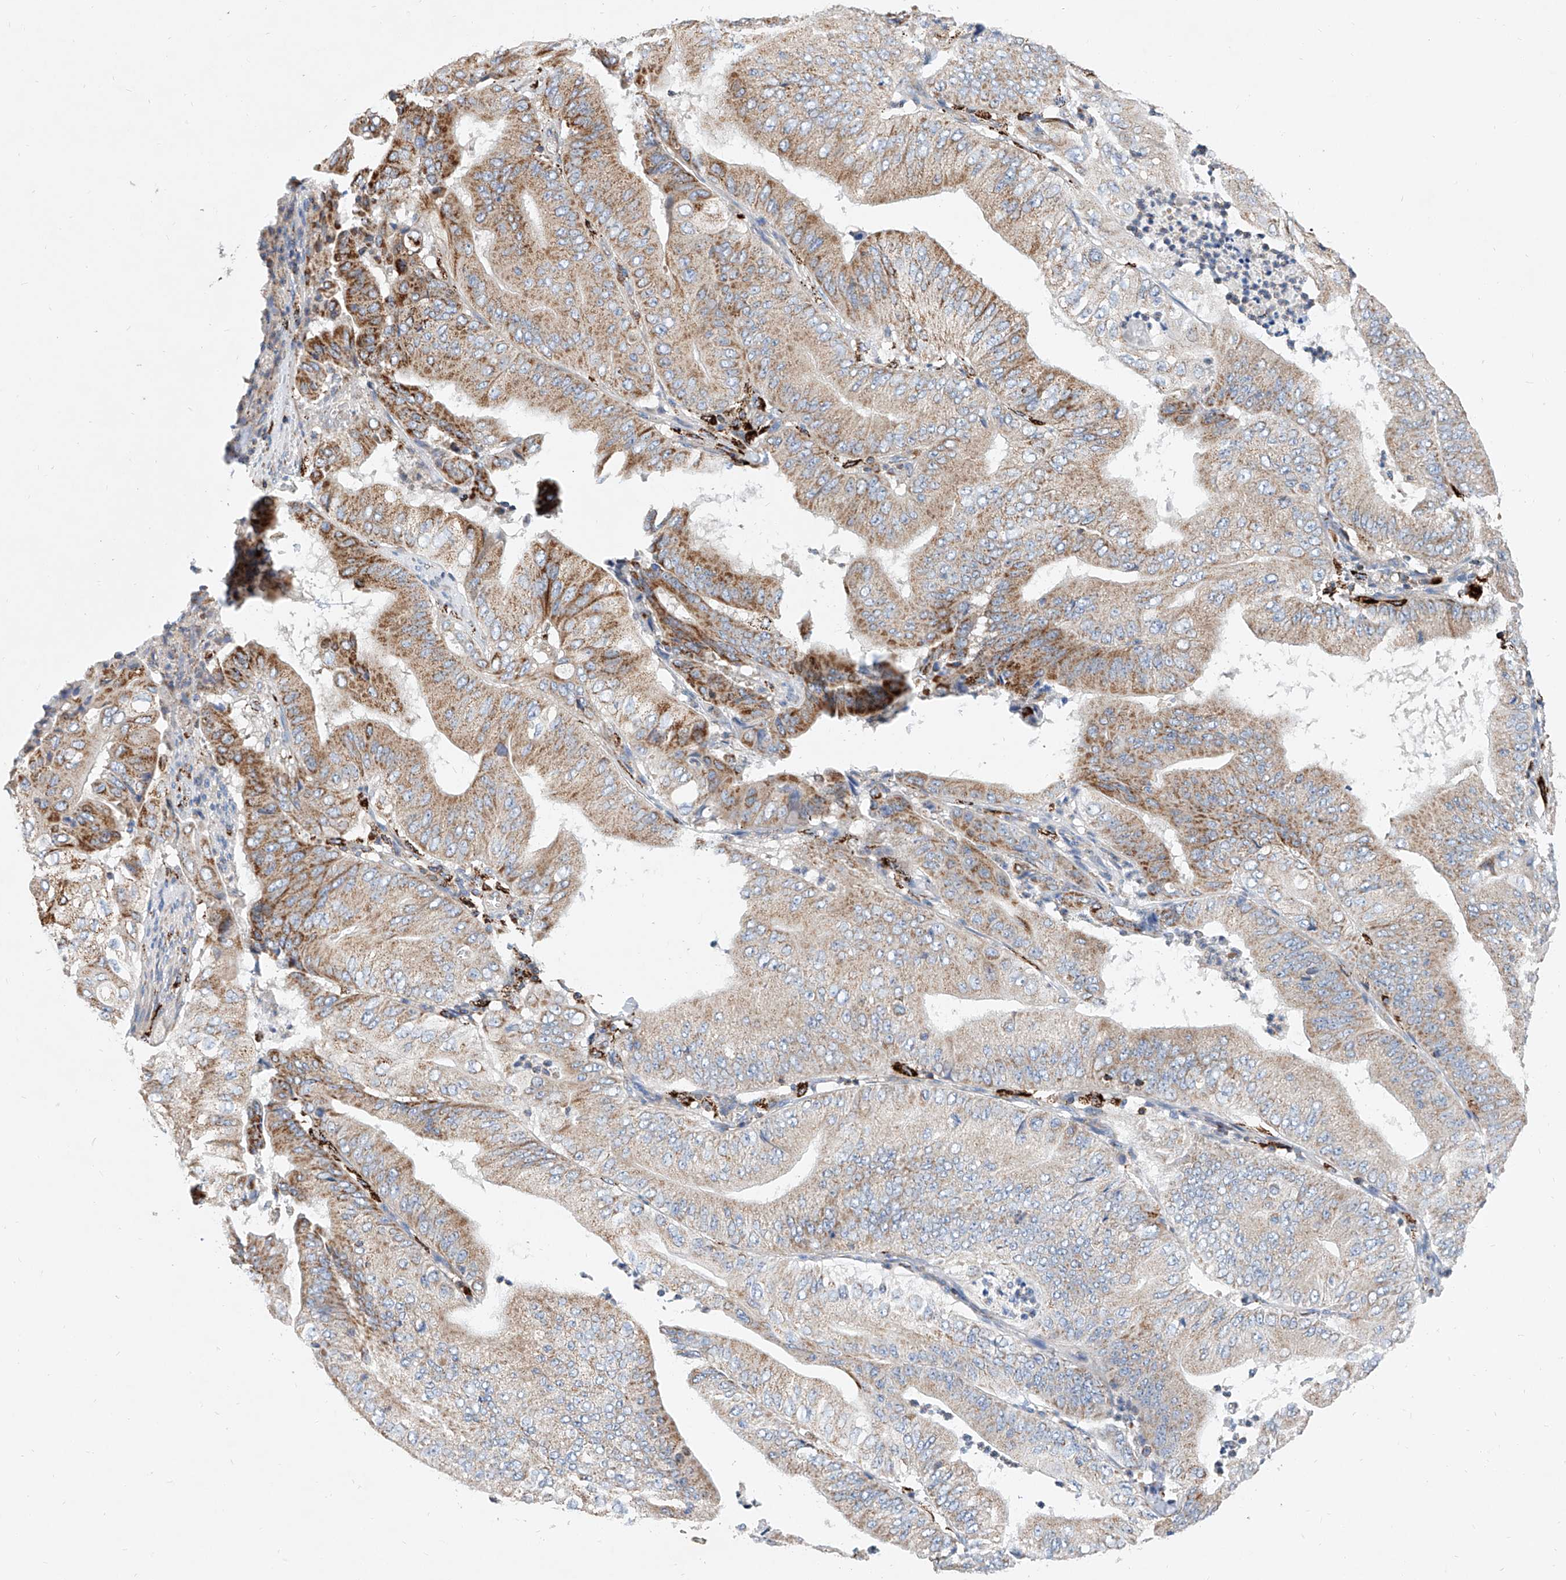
{"staining": {"intensity": "moderate", "quantity": "25%-75%", "location": "cytoplasmic/membranous"}, "tissue": "pancreatic cancer", "cell_type": "Tumor cells", "image_type": "cancer", "snomed": [{"axis": "morphology", "description": "Adenocarcinoma, NOS"}, {"axis": "topography", "description": "Pancreas"}], "caption": "Immunohistochemistry micrograph of neoplastic tissue: human pancreatic cancer stained using immunohistochemistry (IHC) demonstrates medium levels of moderate protein expression localized specifically in the cytoplasmic/membranous of tumor cells, appearing as a cytoplasmic/membranous brown color.", "gene": "CPNE5", "patient": {"sex": "female", "age": 77}}